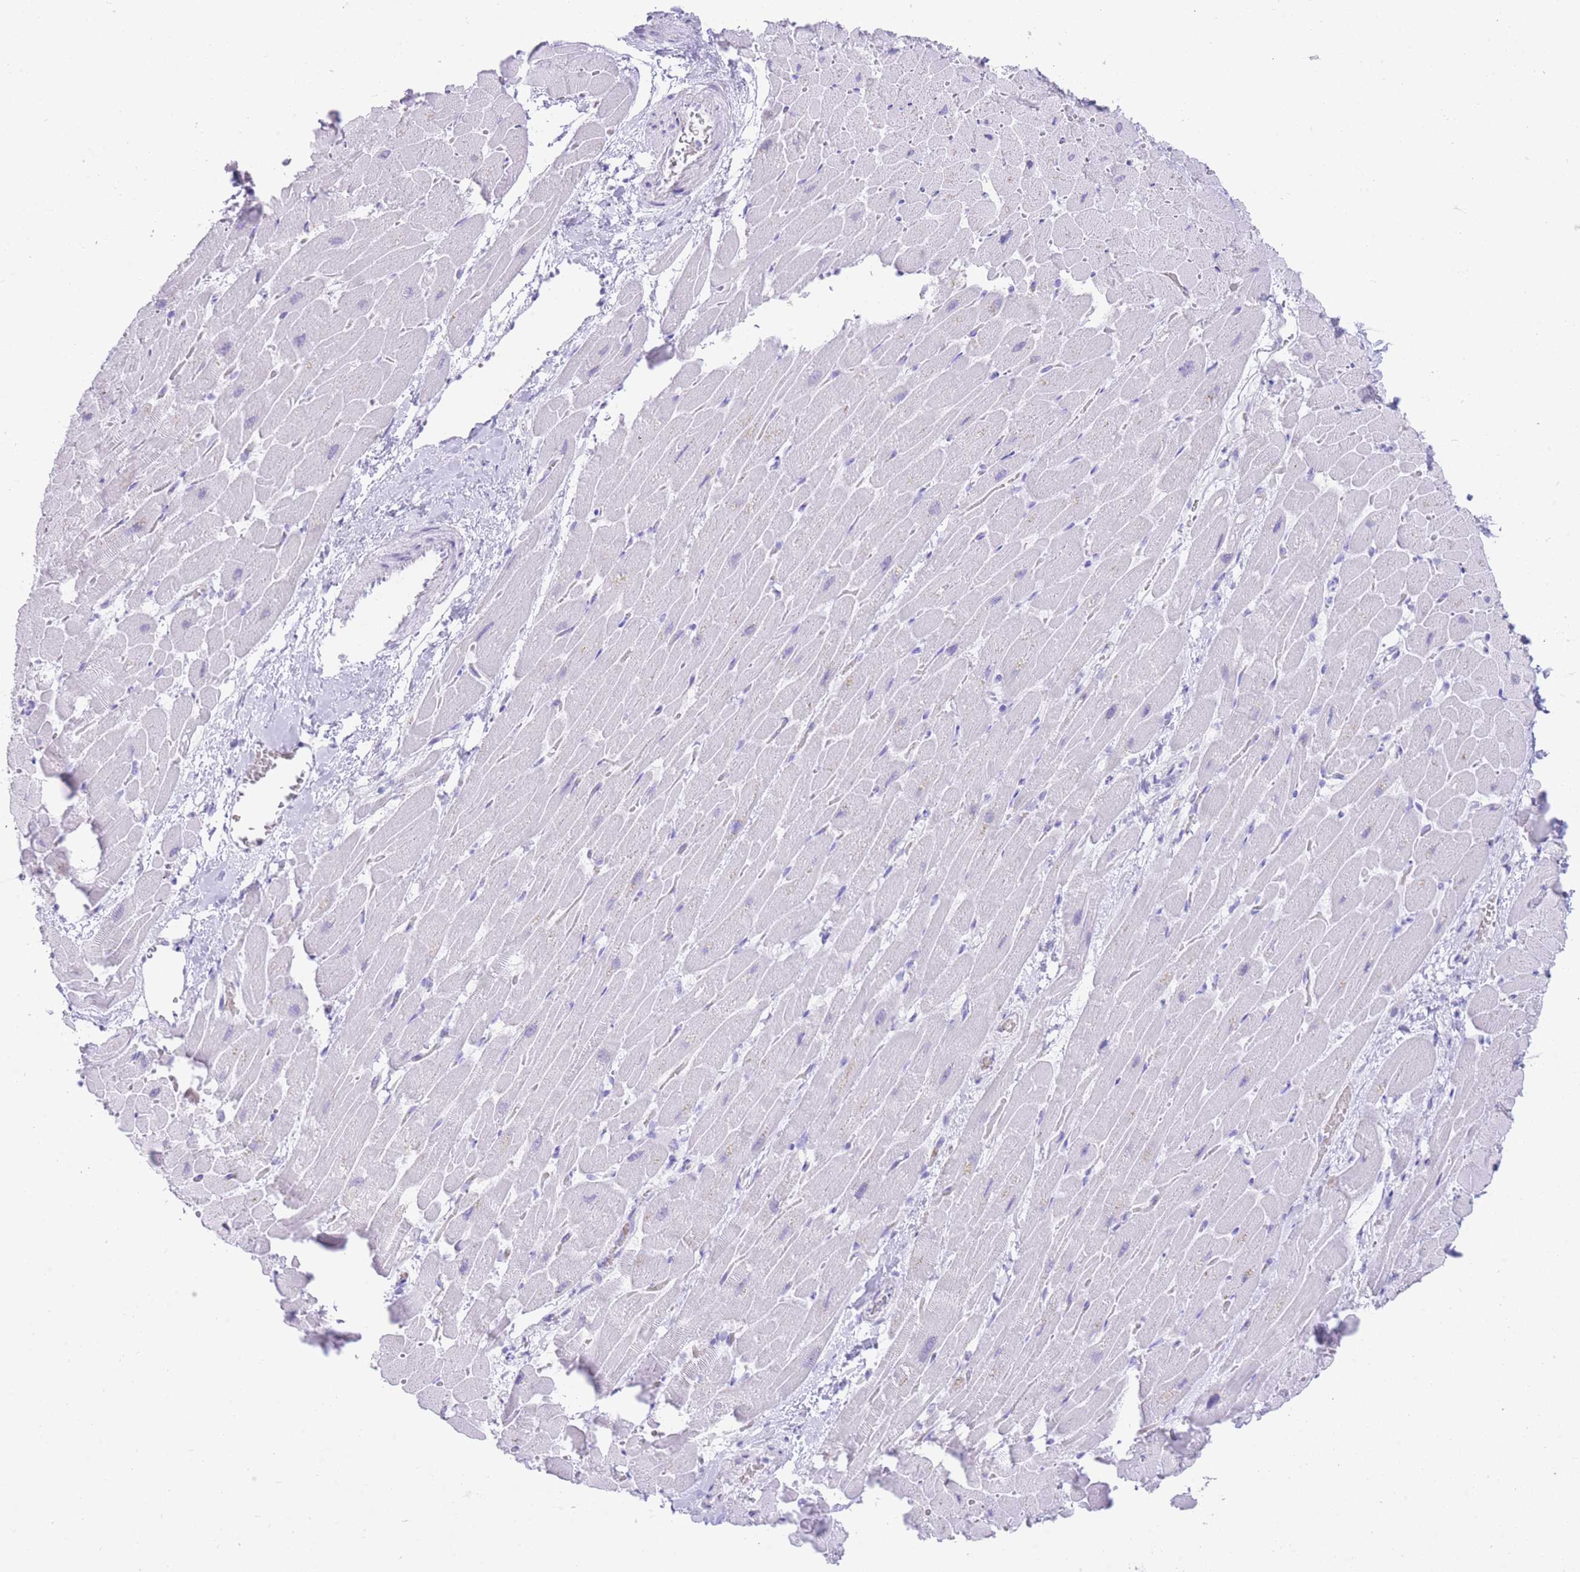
{"staining": {"intensity": "negative", "quantity": "none", "location": "none"}, "tissue": "heart muscle", "cell_type": "Cardiomyocytes", "image_type": "normal", "snomed": [{"axis": "morphology", "description": "Normal tissue, NOS"}, {"axis": "topography", "description": "Heart"}], "caption": "The immunohistochemistry photomicrograph has no significant expression in cardiomyocytes of heart muscle. (Brightfield microscopy of DAB immunohistochemistry at high magnification).", "gene": "ELOA2", "patient": {"sex": "male", "age": 37}}